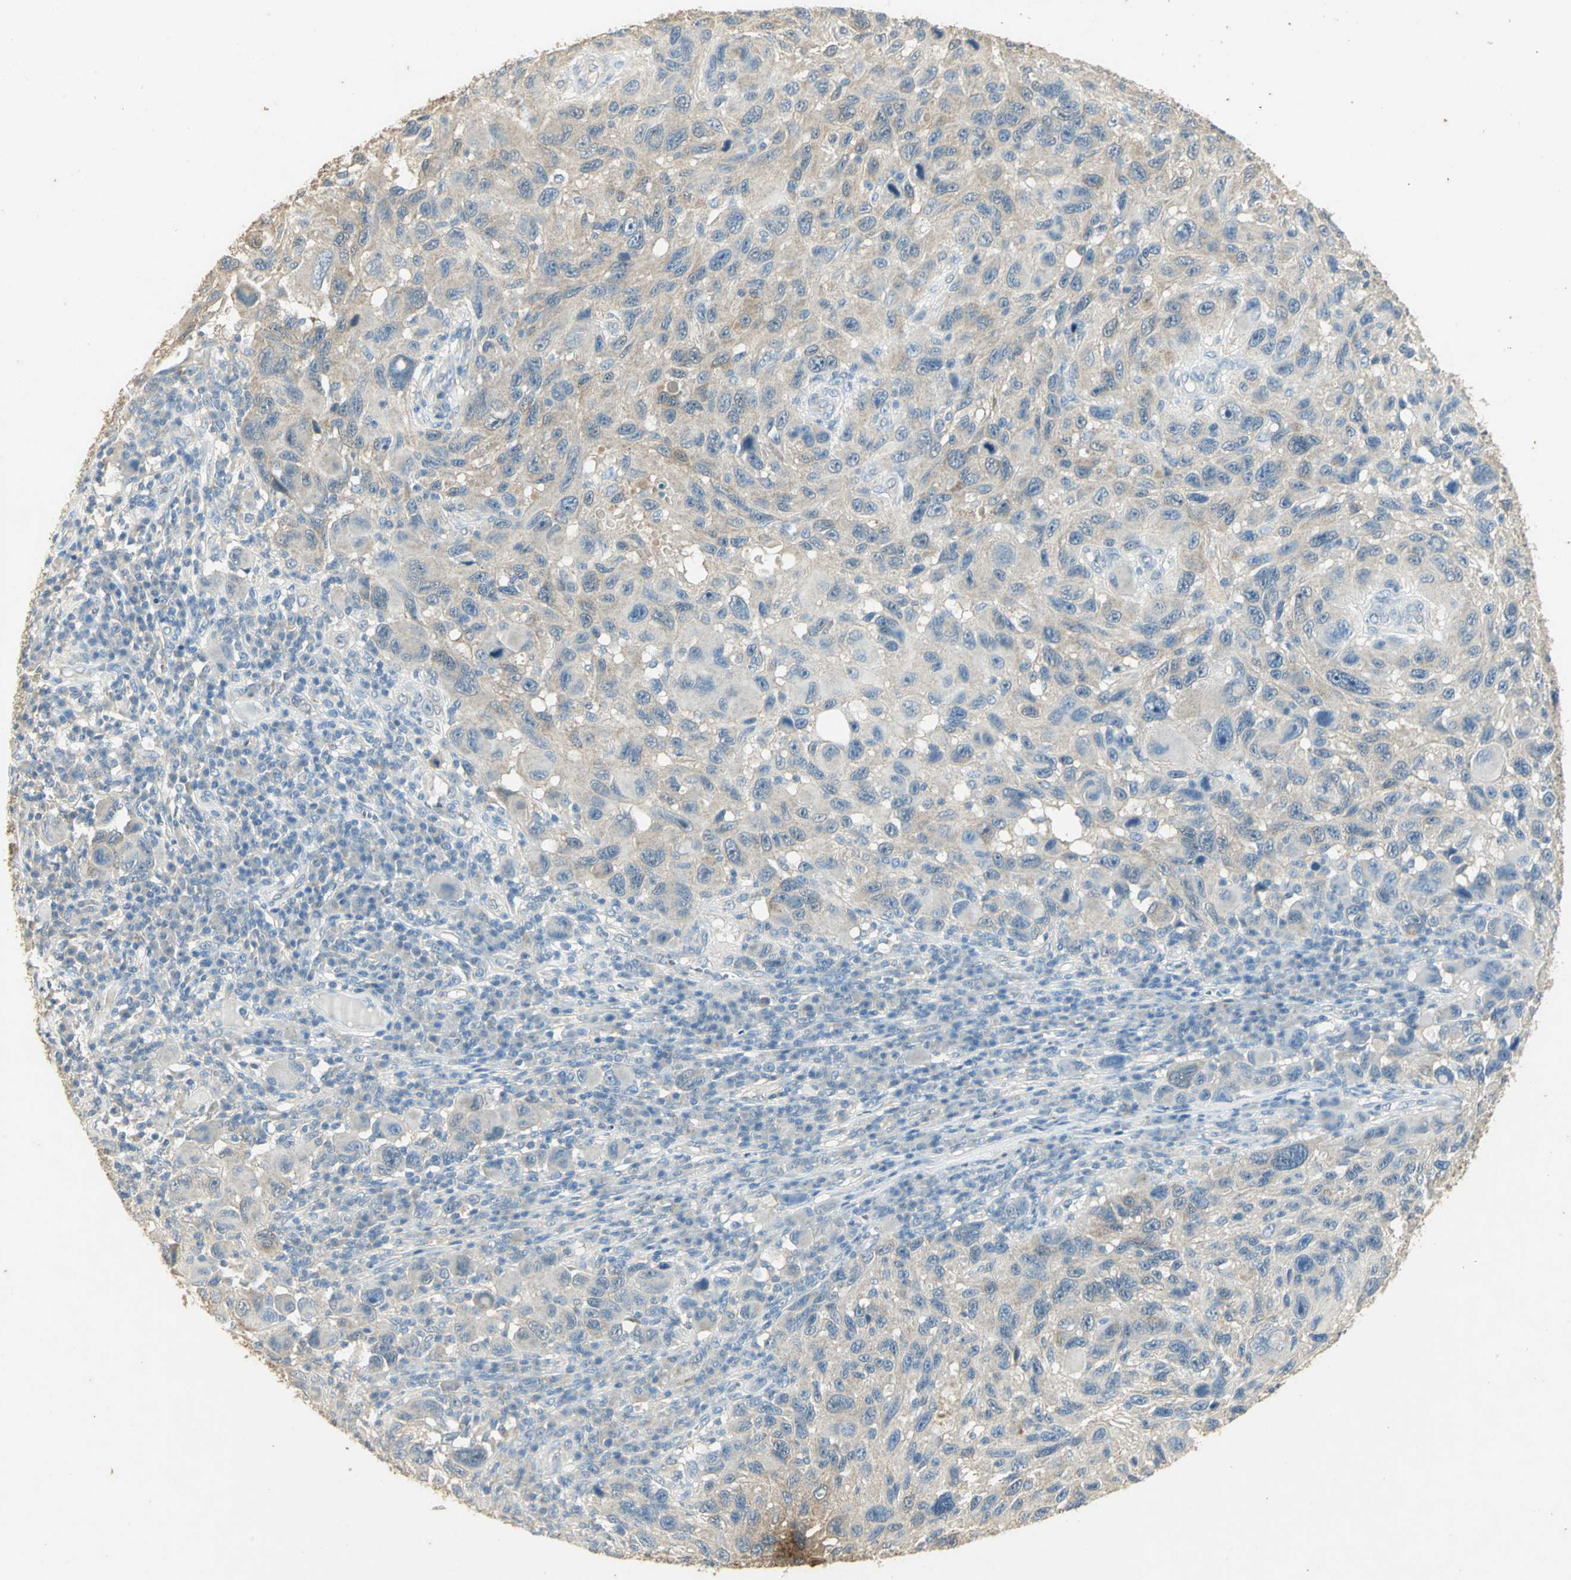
{"staining": {"intensity": "weak", "quantity": "25%-75%", "location": "cytoplasmic/membranous"}, "tissue": "melanoma", "cell_type": "Tumor cells", "image_type": "cancer", "snomed": [{"axis": "morphology", "description": "Malignant melanoma, NOS"}, {"axis": "topography", "description": "Skin"}], "caption": "Human melanoma stained with a brown dye exhibits weak cytoplasmic/membranous positive staining in about 25%-75% of tumor cells.", "gene": "ASB9", "patient": {"sex": "male", "age": 53}}